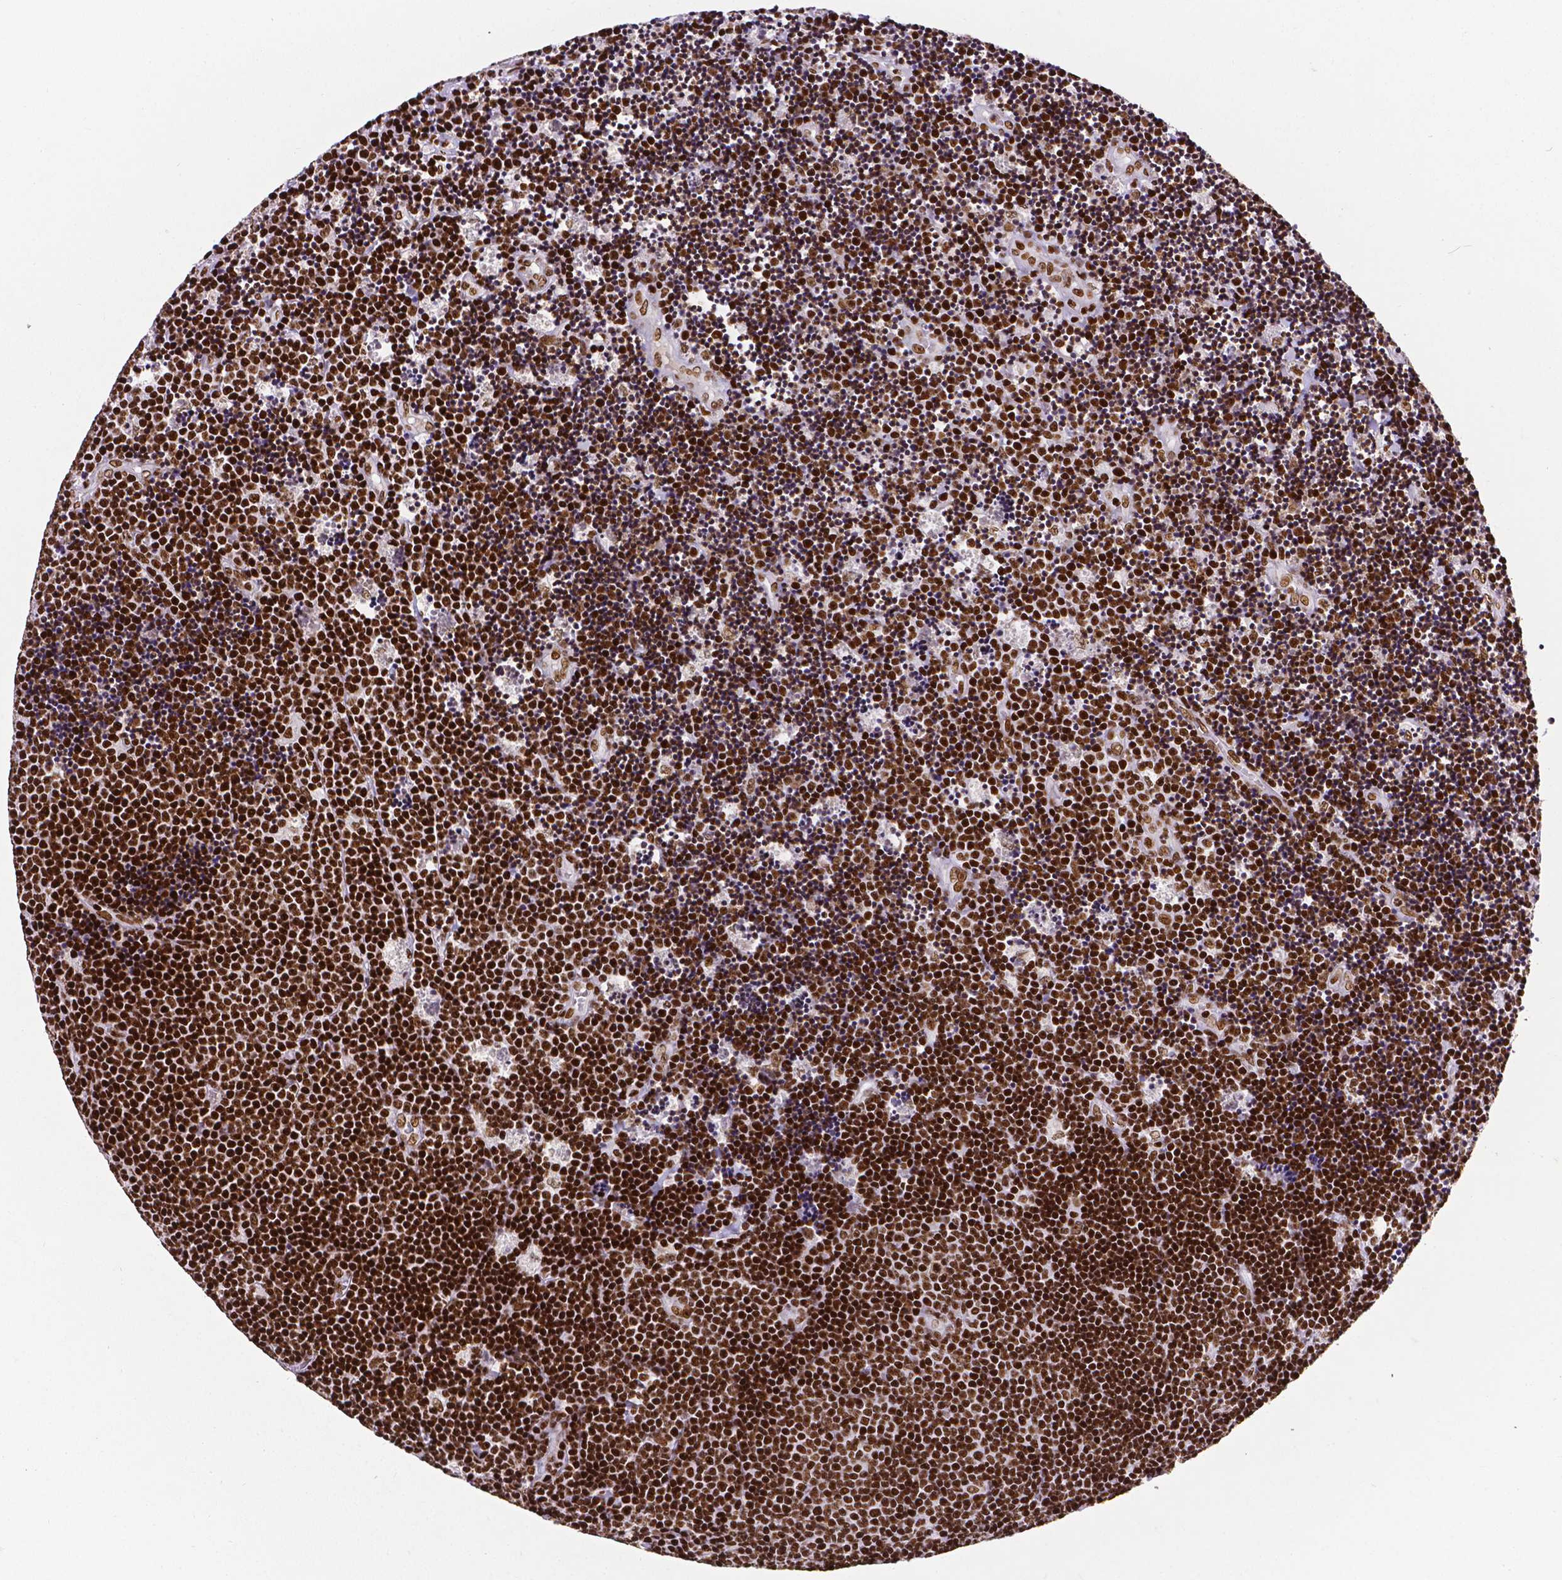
{"staining": {"intensity": "strong", "quantity": ">75%", "location": "nuclear"}, "tissue": "lymphoma", "cell_type": "Tumor cells", "image_type": "cancer", "snomed": [{"axis": "morphology", "description": "Malignant lymphoma, non-Hodgkin's type, Low grade"}, {"axis": "topography", "description": "Brain"}], "caption": "About >75% of tumor cells in human malignant lymphoma, non-Hodgkin's type (low-grade) show strong nuclear protein expression as visualized by brown immunohistochemical staining.", "gene": "CTCF", "patient": {"sex": "female", "age": 66}}